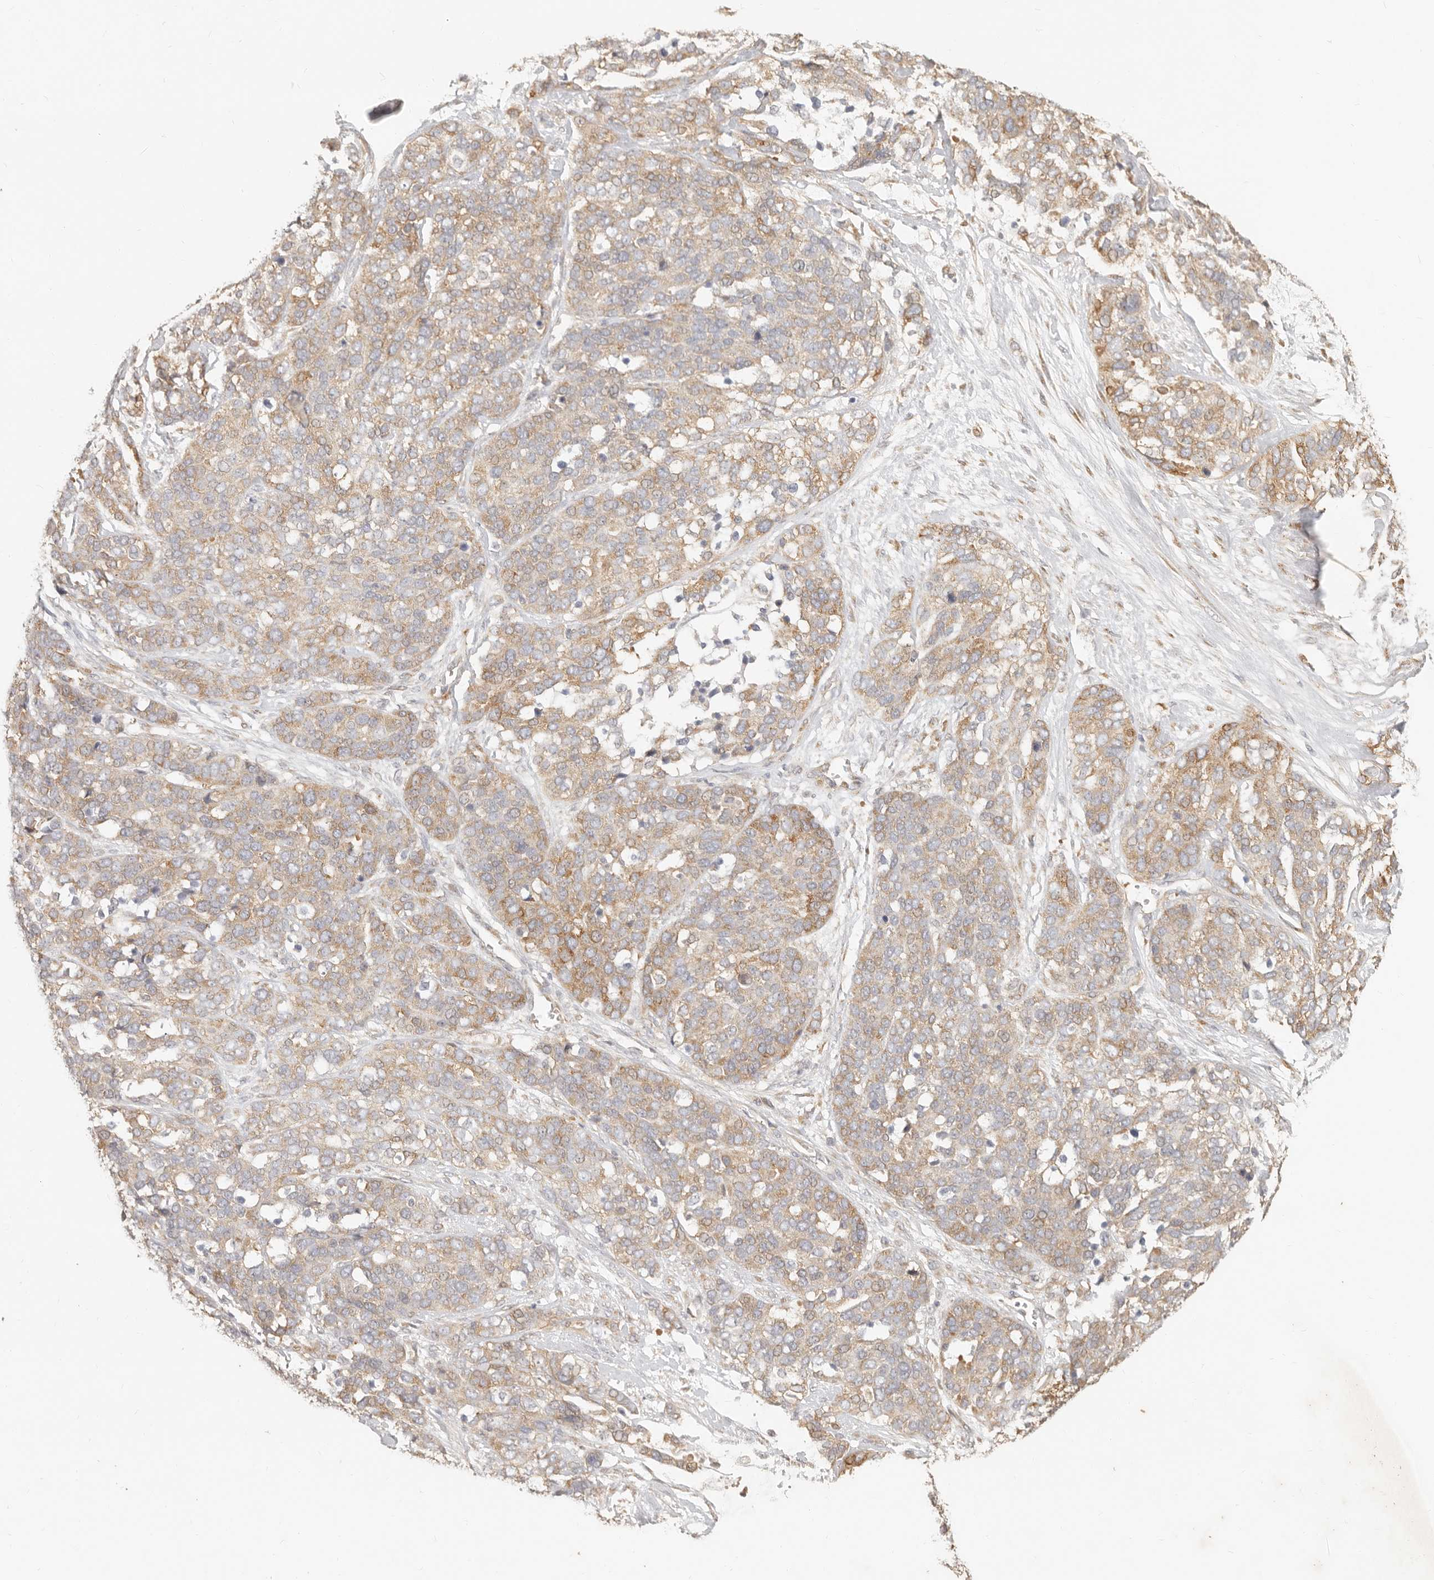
{"staining": {"intensity": "moderate", "quantity": "25%-75%", "location": "cytoplasmic/membranous"}, "tissue": "ovarian cancer", "cell_type": "Tumor cells", "image_type": "cancer", "snomed": [{"axis": "morphology", "description": "Cystadenocarcinoma, serous, NOS"}, {"axis": "topography", "description": "Ovary"}], "caption": "Immunohistochemistry photomicrograph of human ovarian serous cystadenocarcinoma stained for a protein (brown), which demonstrates medium levels of moderate cytoplasmic/membranous staining in about 25%-75% of tumor cells.", "gene": "PABPC4", "patient": {"sex": "female", "age": 44}}